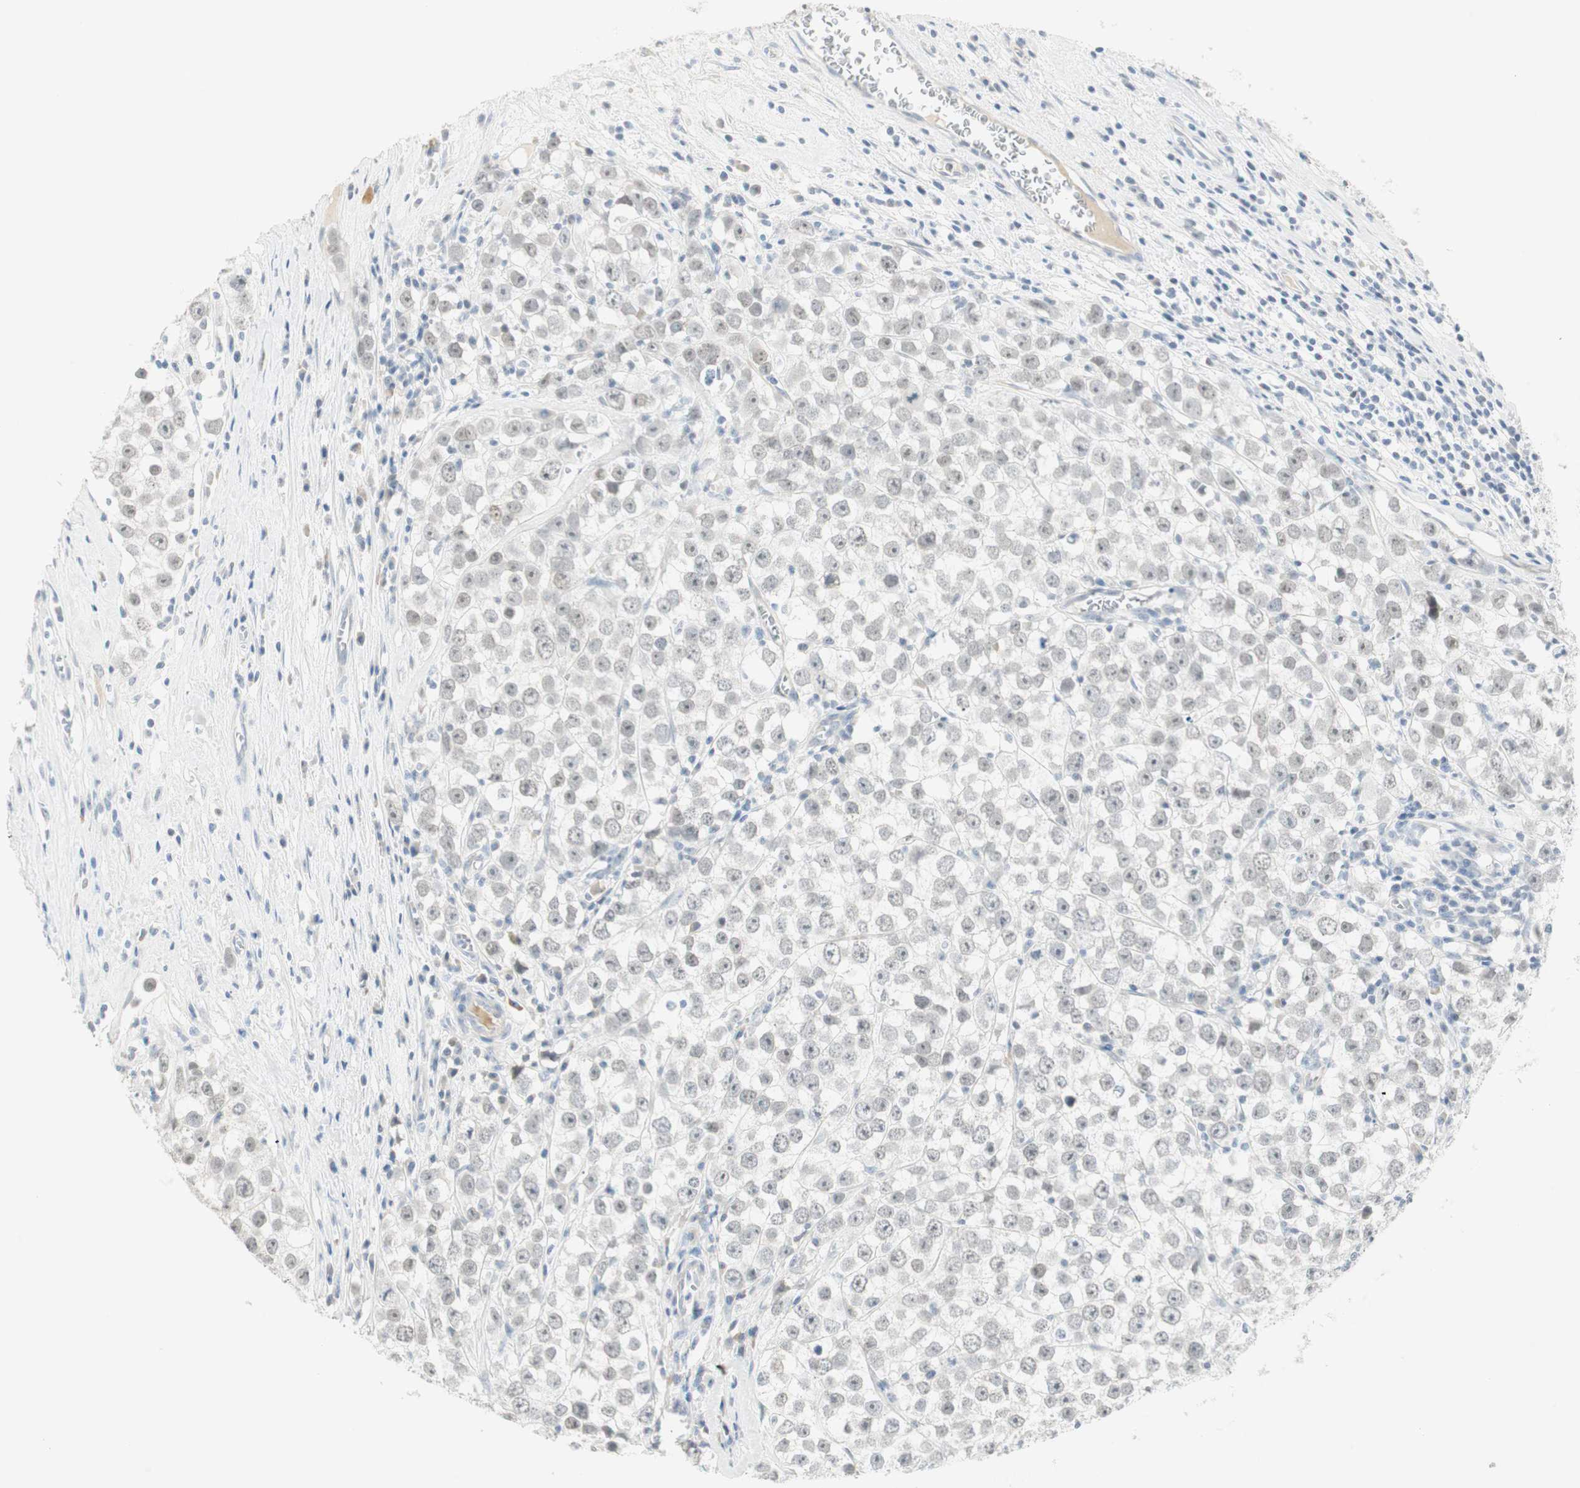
{"staining": {"intensity": "weak", "quantity": "<25%", "location": "nuclear"}, "tissue": "testis cancer", "cell_type": "Tumor cells", "image_type": "cancer", "snomed": [{"axis": "morphology", "description": "Seminoma, NOS"}, {"axis": "morphology", "description": "Carcinoma, Embryonal, NOS"}, {"axis": "topography", "description": "Testis"}], "caption": "Immunohistochemical staining of human testis cancer shows no significant staining in tumor cells.", "gene": "MLLT10", "patient": {"sex": "male", "age": 52}}